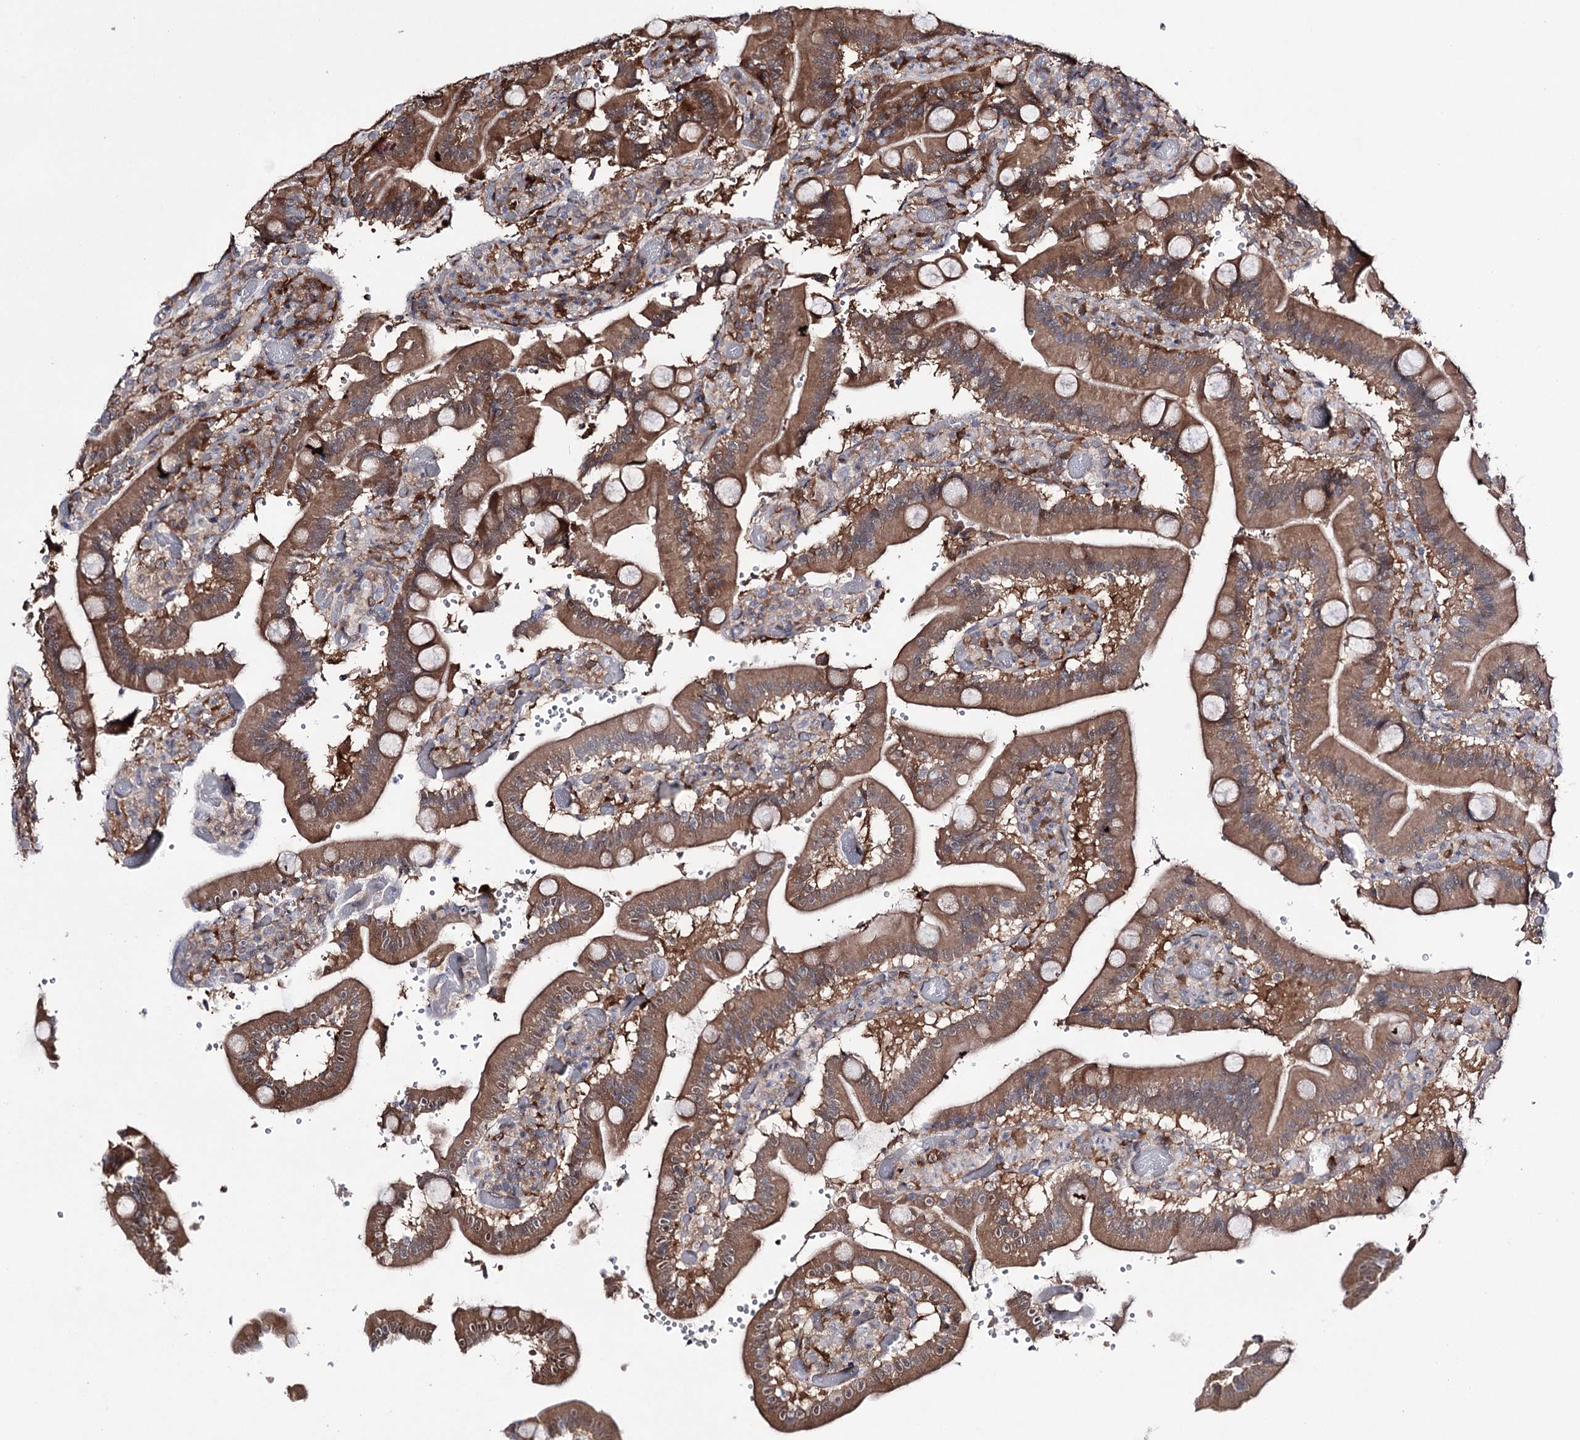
{"staining": {"intensity": "moderate", "quantity": ">75%", "location": "cytoplasmic/membranous"}, "tissue": "duodenum", "cell_type": "Glandular cells", "image_type": "normal", "snomed": [{"axis": "morphology", "description": "Normal tissue, NOS"}, {"axis": "topography", "description": "Duodenum"}], "caption": "Protein staining of normal duodenum demonstrates moderate cytoplasmic/membranous positivity in about >75% of glandular cells. The protein of interest is shown in brown color, while the nuclei are stained blue.", "gene": "PTER", "patient": {"sex": "female", "age": 62}}